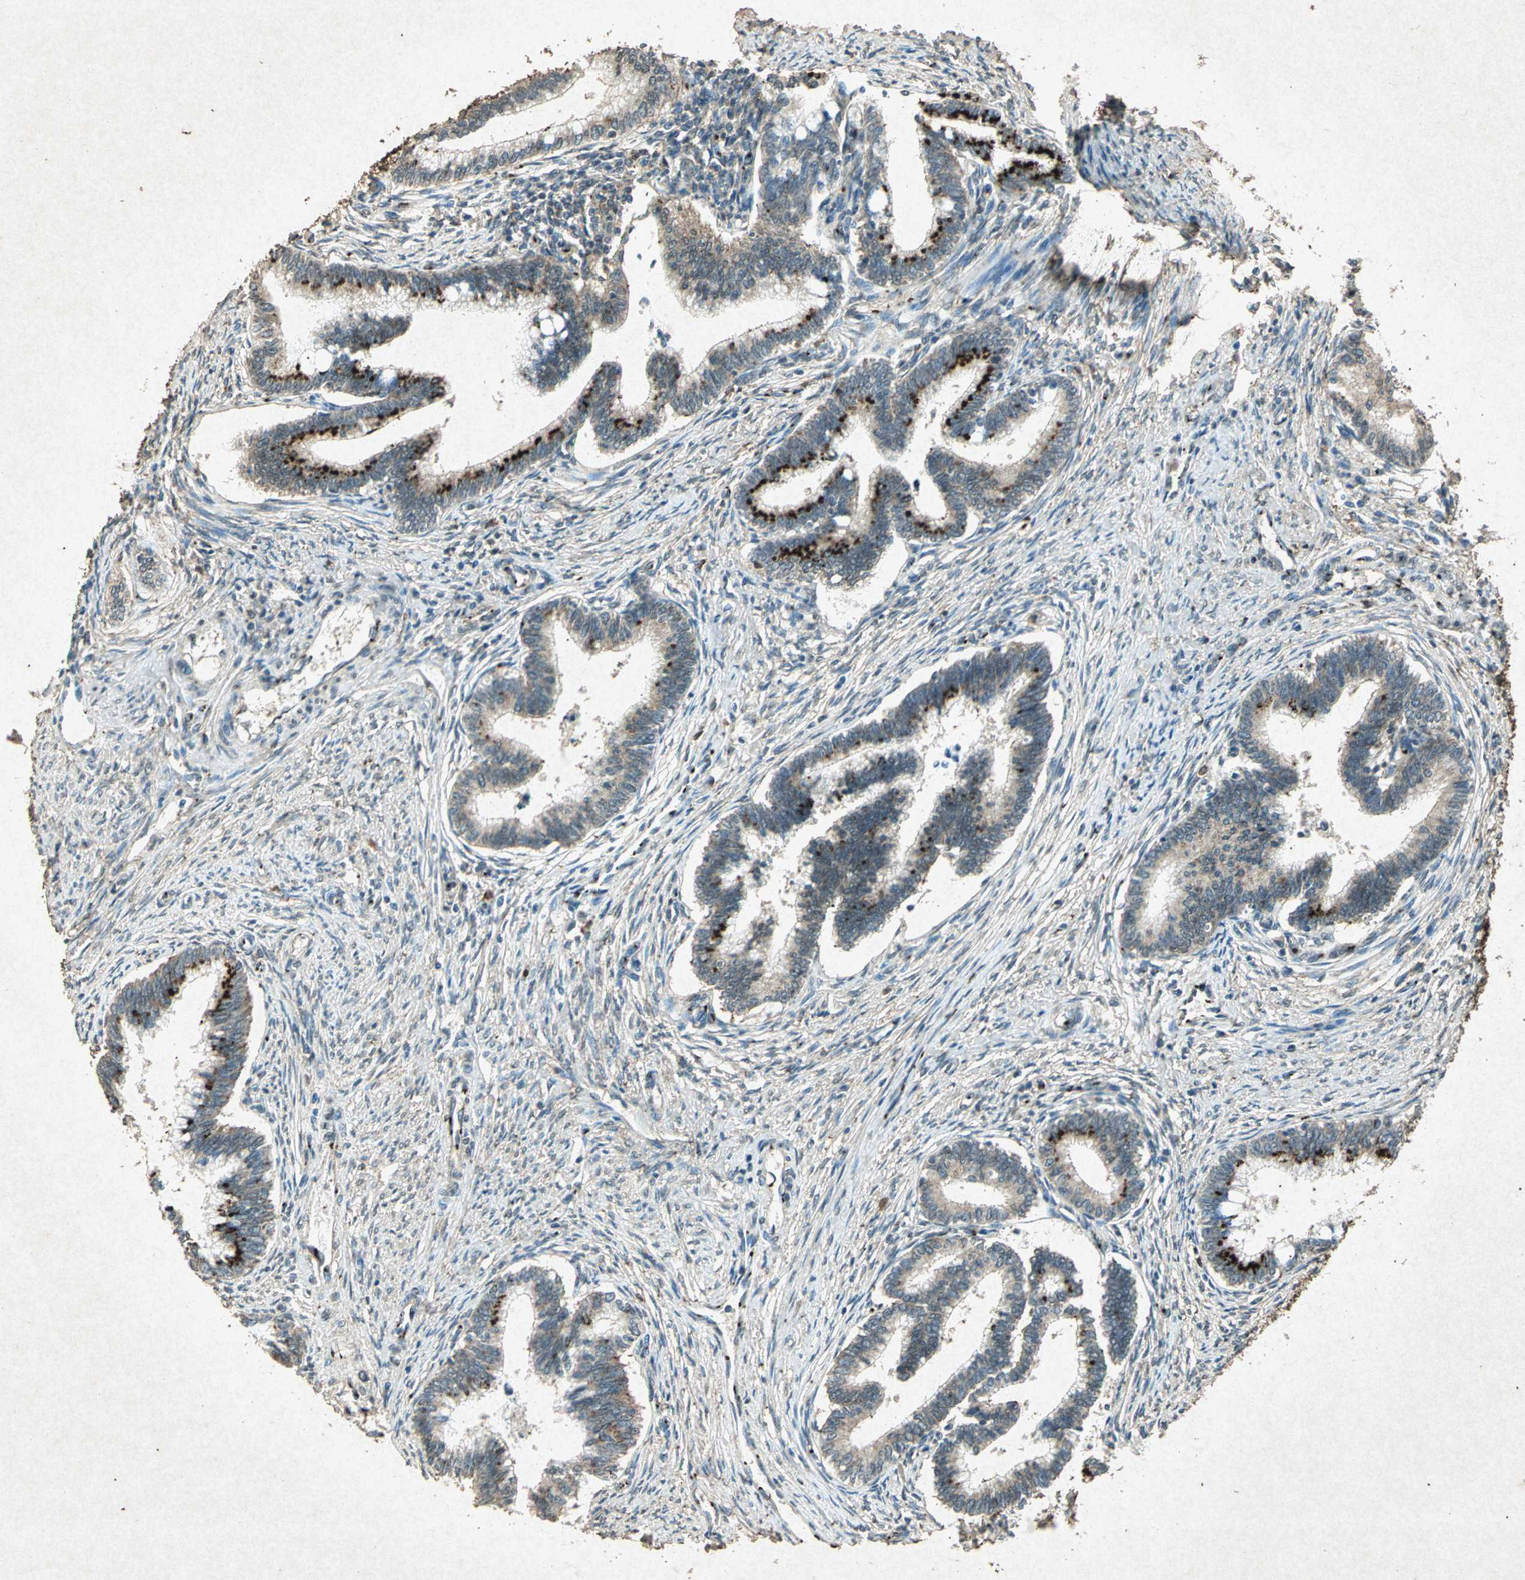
{"staining": {"intensity": "strong", "quantity": "25%-75%", "location": "cytoplasmic/membranous"}, "tissue": "cervical cancer", "cell_type": "Tumor cells", "image_type": "cancer", "snomed": [{"axis": "morphology", "description": "Adenocarcinoma, NOS"}, {"axis": "topography", "description": "Cervix"}], "caption": "Immunohistochemical staining of cervical adenocarcinoma exhibits high levels of strong cytoplasmic/membranous protein staining in about 25%-75% of tumor cells.", "gene": "PSEN1", "patient": {"sex": "female", "age": 36}}